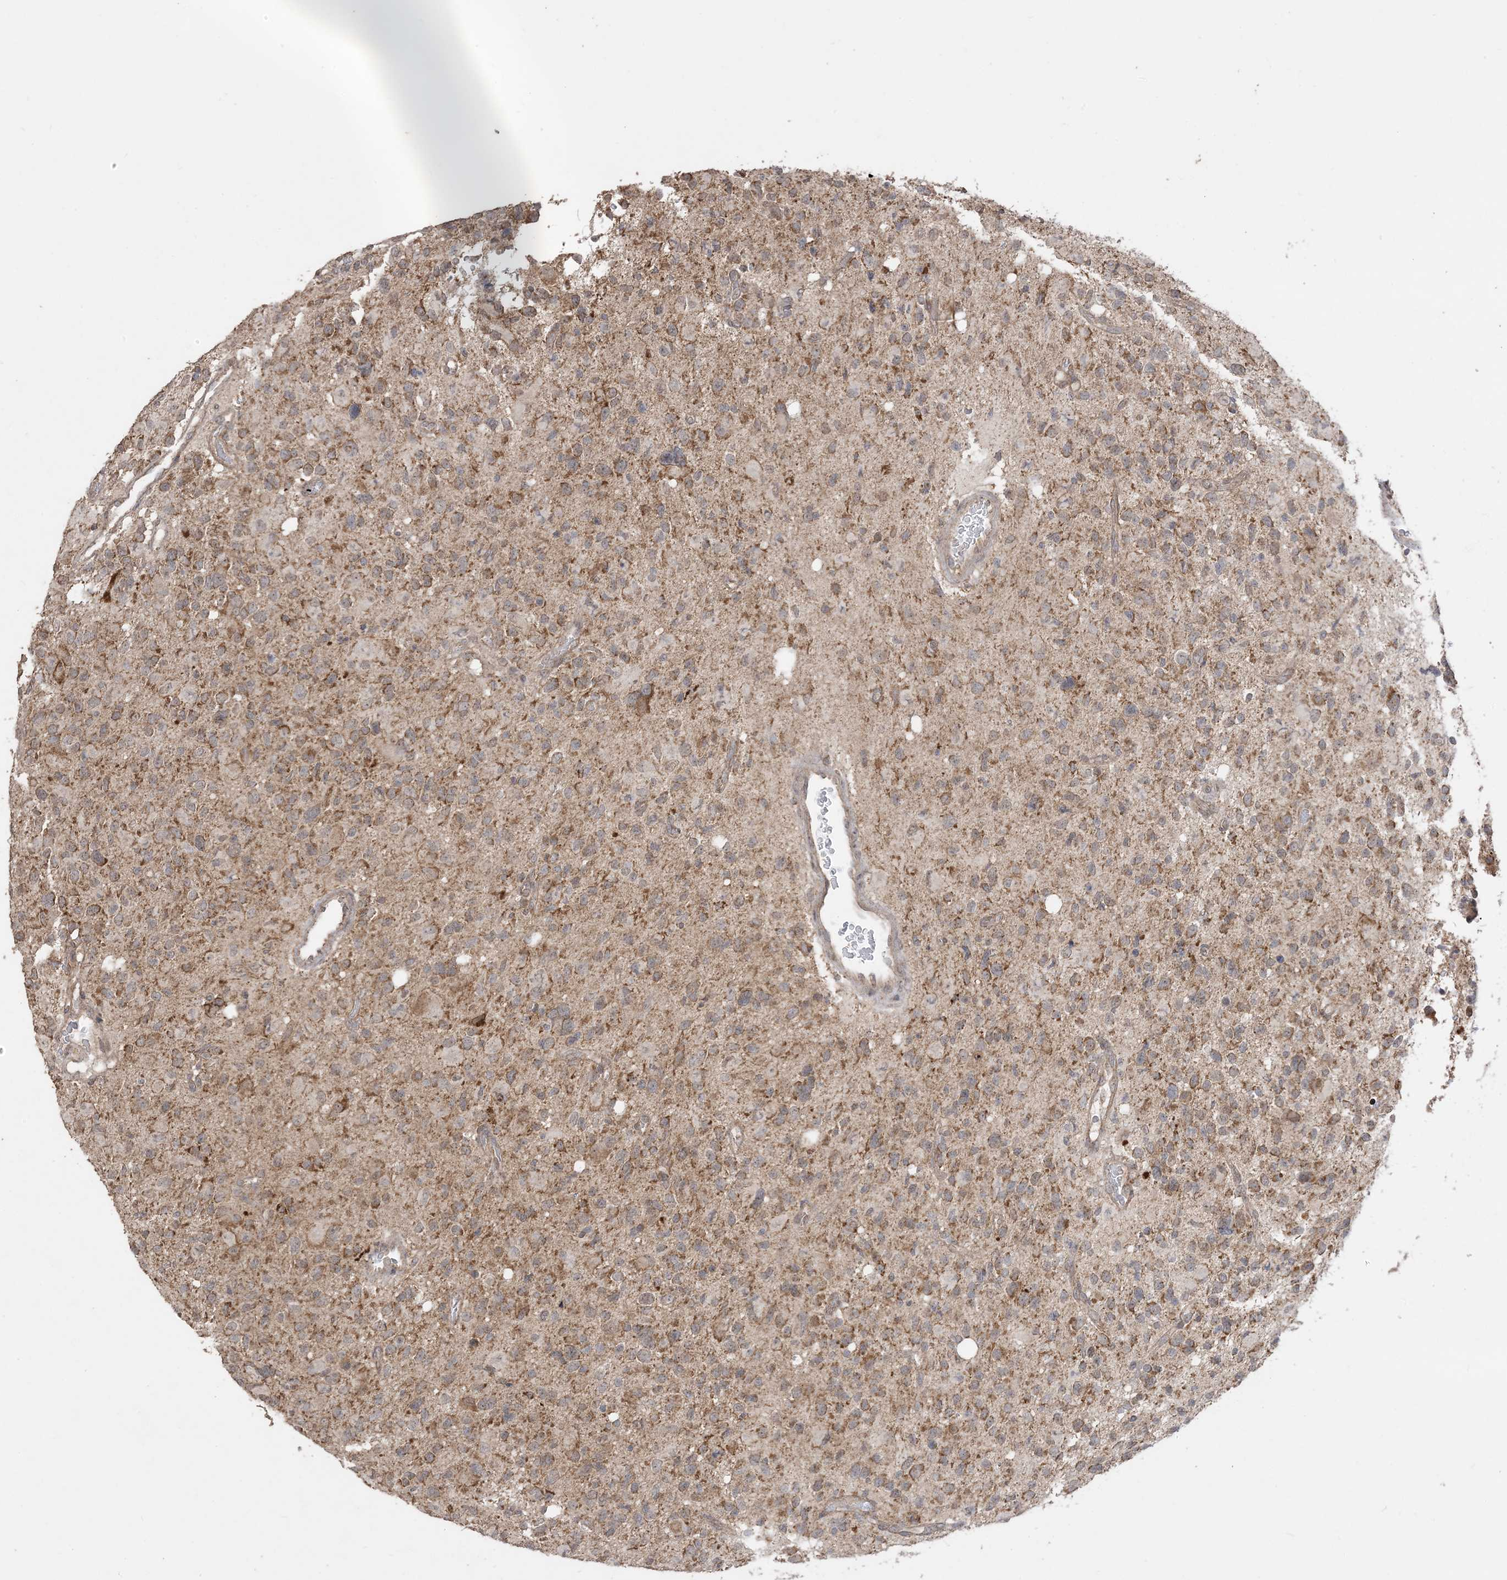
{"staining": {"intensity": "strong", "quantity": ">75%", "location": "cytoplasmic/membranous"}, "tissue": "glioma", "cell_type": "Tumor cells", "image_type": "cancer", "snomed": [{"axis": "morphology", "description": "Glioma, malignant, High grade"}, {"axis": "topography", "description": "Brain"}], "caption": "Protein analysis of glioma tissue shows strong cytoplasmic/membranous positivity in approximately >75% of tumor cells.", "gene": "SIRT3", "patient": {"sex": "male", "age": 48}}